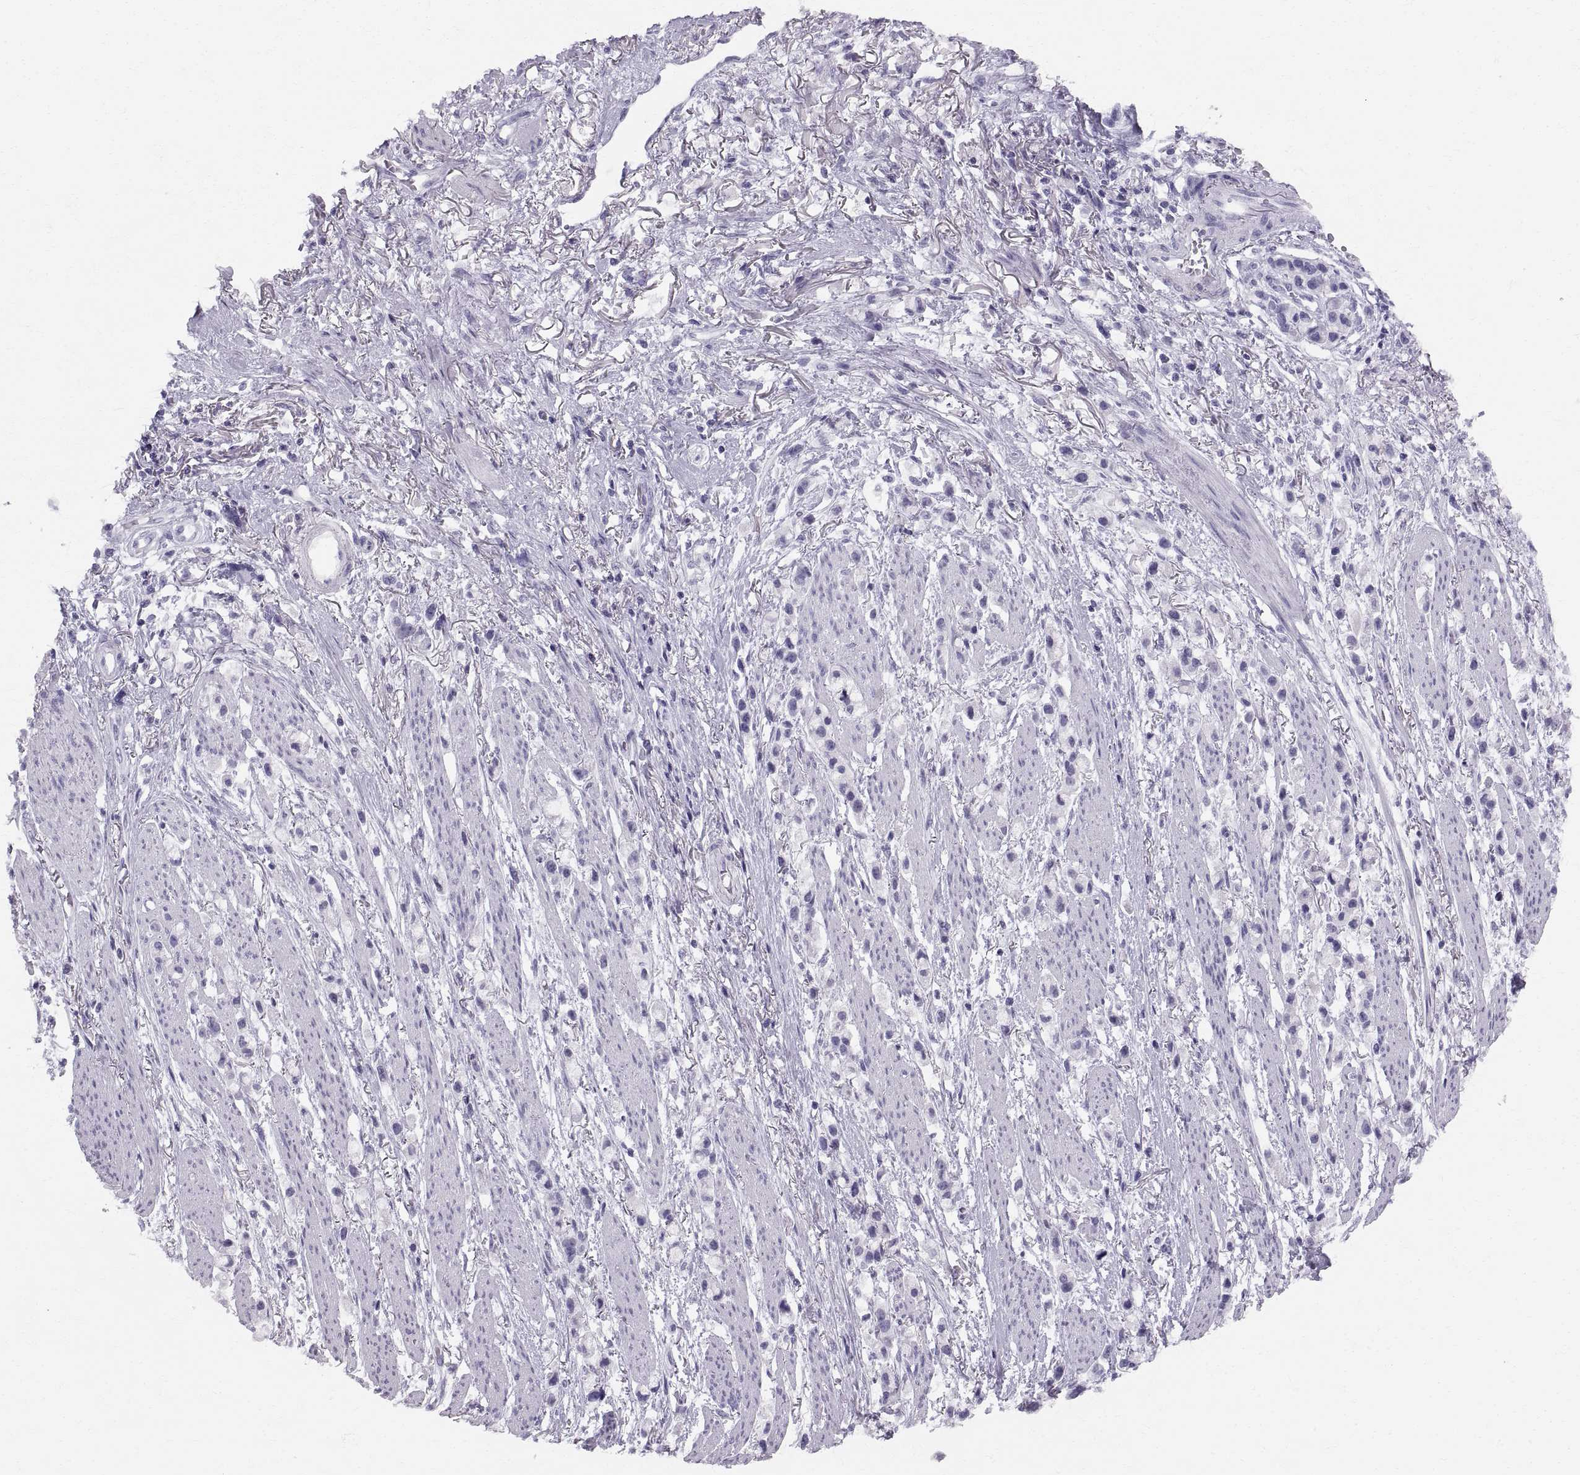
{"staining": {"intensity": "negative", "quantity": "none", "location": "none"}, "tissue": "stomach cancer", "cell_type": "Tumor cells", "image_type": "cancer", "snomed": [{"axis": "morphology", "description": "Adenocarcinoma, NOS"}, {"axis": "topography", "description": "Stomach"}], "caption": "Immunohistochemical staining of human stomach cancer (adenocarcinoma) demonstrates no significant positivity in tumor cells.", "gene": "SLC22A6", "patient": {"sex": "female", "age": 81}}